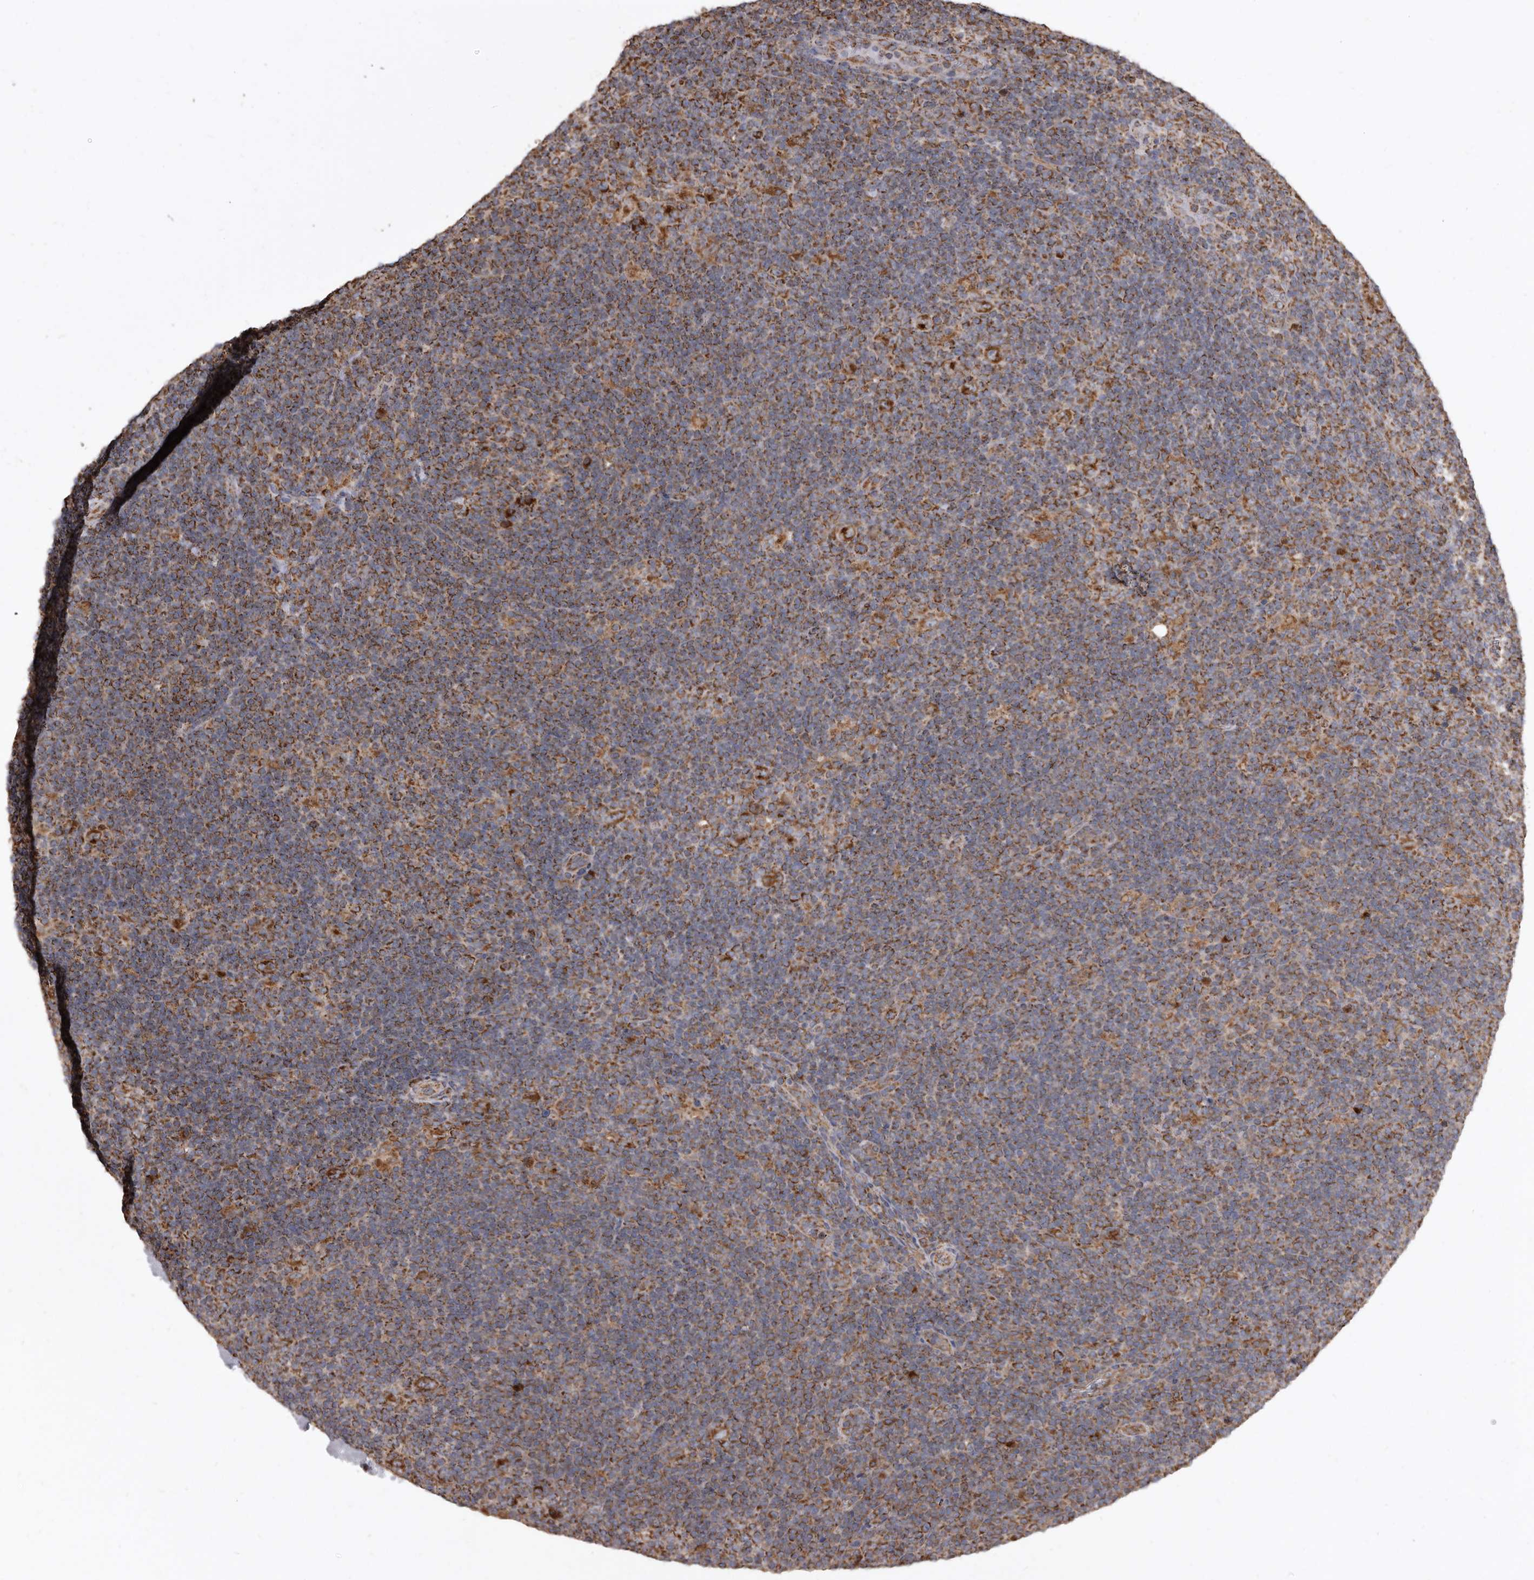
{"staining": {"intensity": "moderate", "quantity": ">75%", "location": "cytoplasmic/membranous"}, "tissue": "lymphoma", "cell_type": "Tumor cells", "image_type": "cancer", "snomed": [{"axis": "morphology", "description": "Hodgkin's disease, NOS"}, {"axis": "topography", "description": "Lymph node"}], "caption": "An immunohistochemistry (IHC) micrograph of neoplastic tissue is shown. Protein staining in brown highlights moderate cytoplasmic/membranous positivity in lymphoma within tumor cells.", "gene": "CDK5RAP3", "patient": {"sex": "female", "age": 57}}